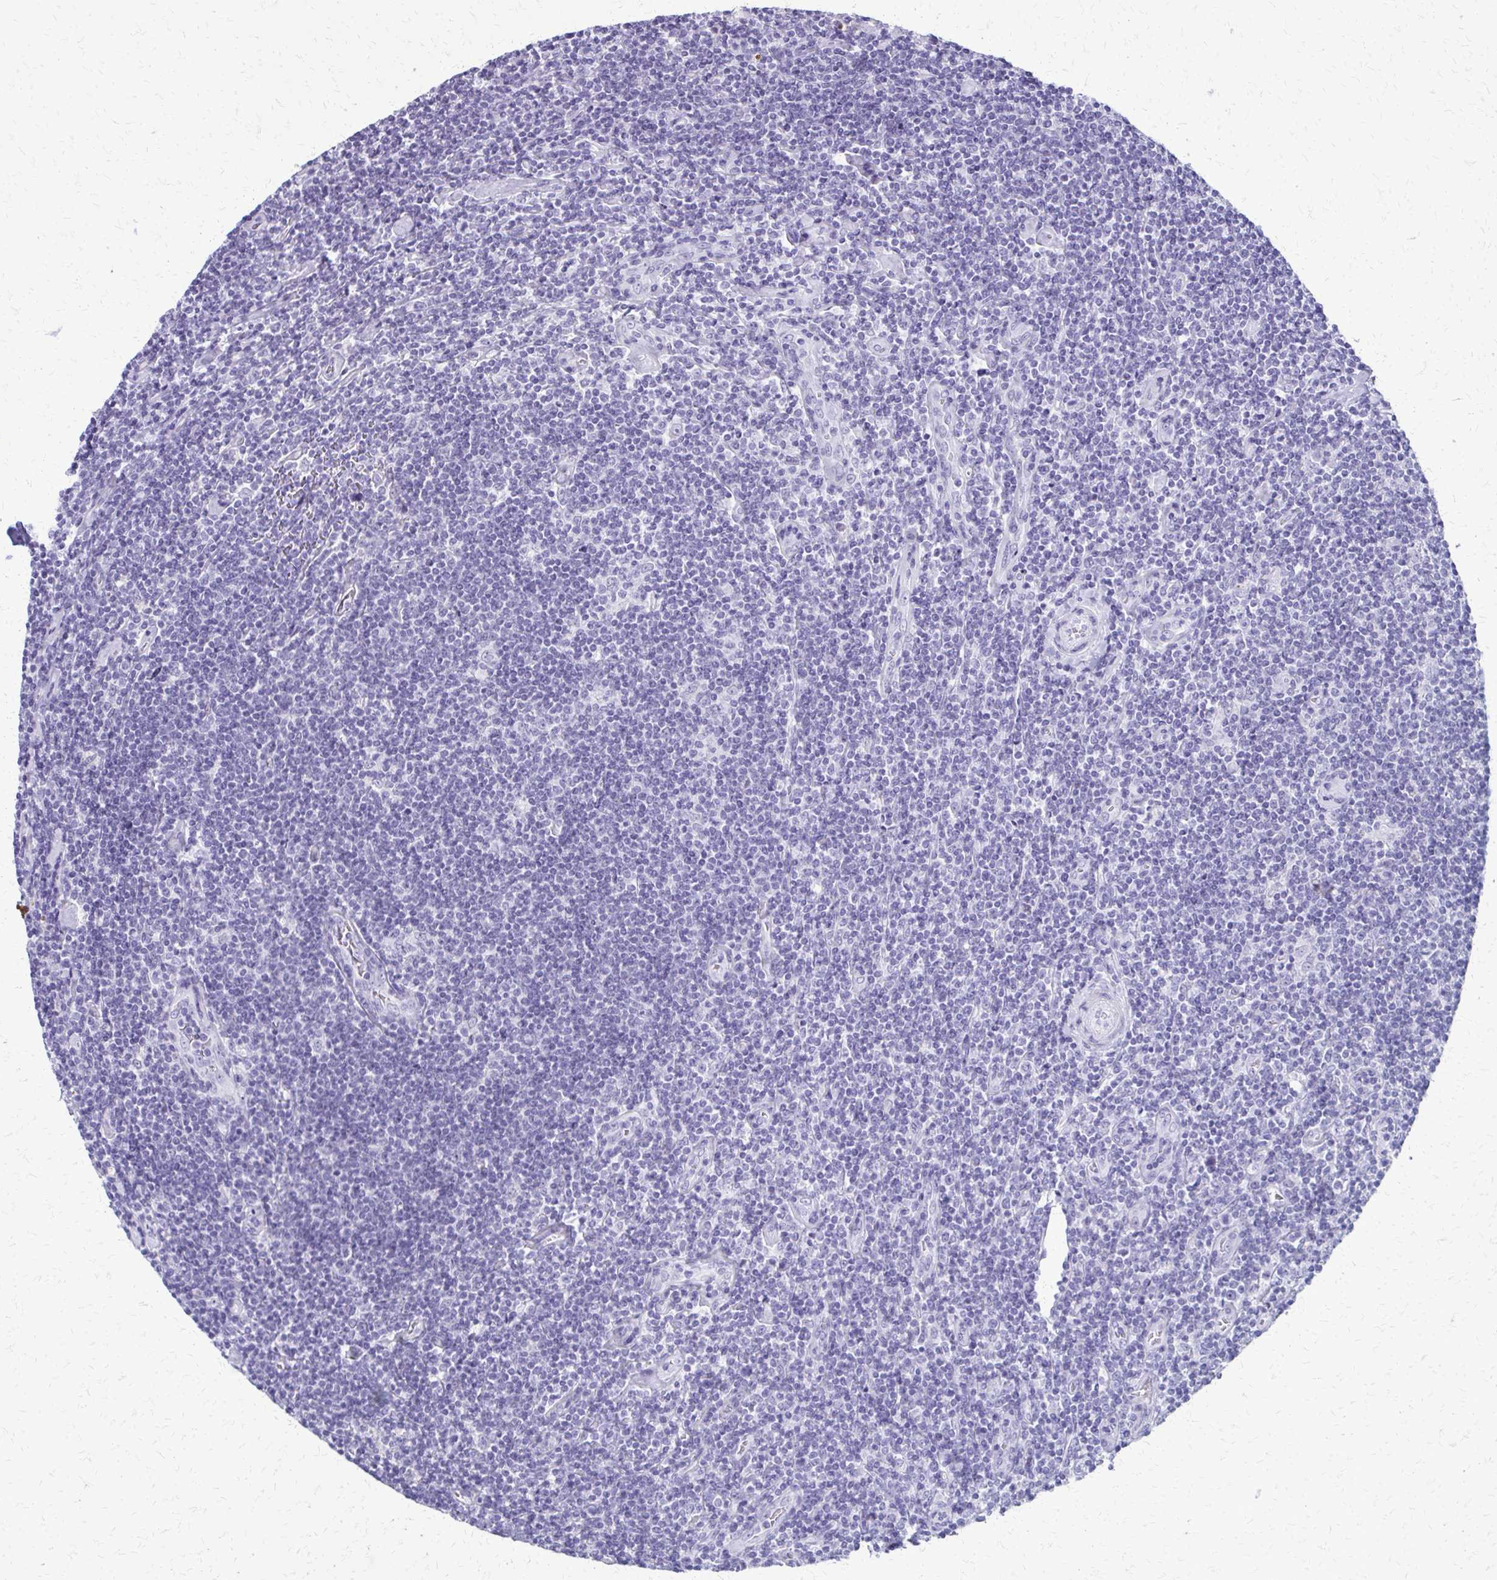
{"staining": {"intensity": "negative", "quantity": "none", "location": "none"}, "tissue": "lymphoma", "cell_type": "Tumor cells", "image_type": "cancer", "snomed": [{"axis": "morphology", "description": "Hodgkin's disease, NOS"}, {"axis": "topography", "description": "Lymph node"}], "caption": "High magnification brightfield microscopy of Hodgkin's disease stained with DAB (3,3'-diaminobenzidine) (brown) and counterstained with hematoxylin (blue): tumor cells show no significant positivity.", "gene": "FAM162B", "patient": {"sex": "male", "age": 40}}